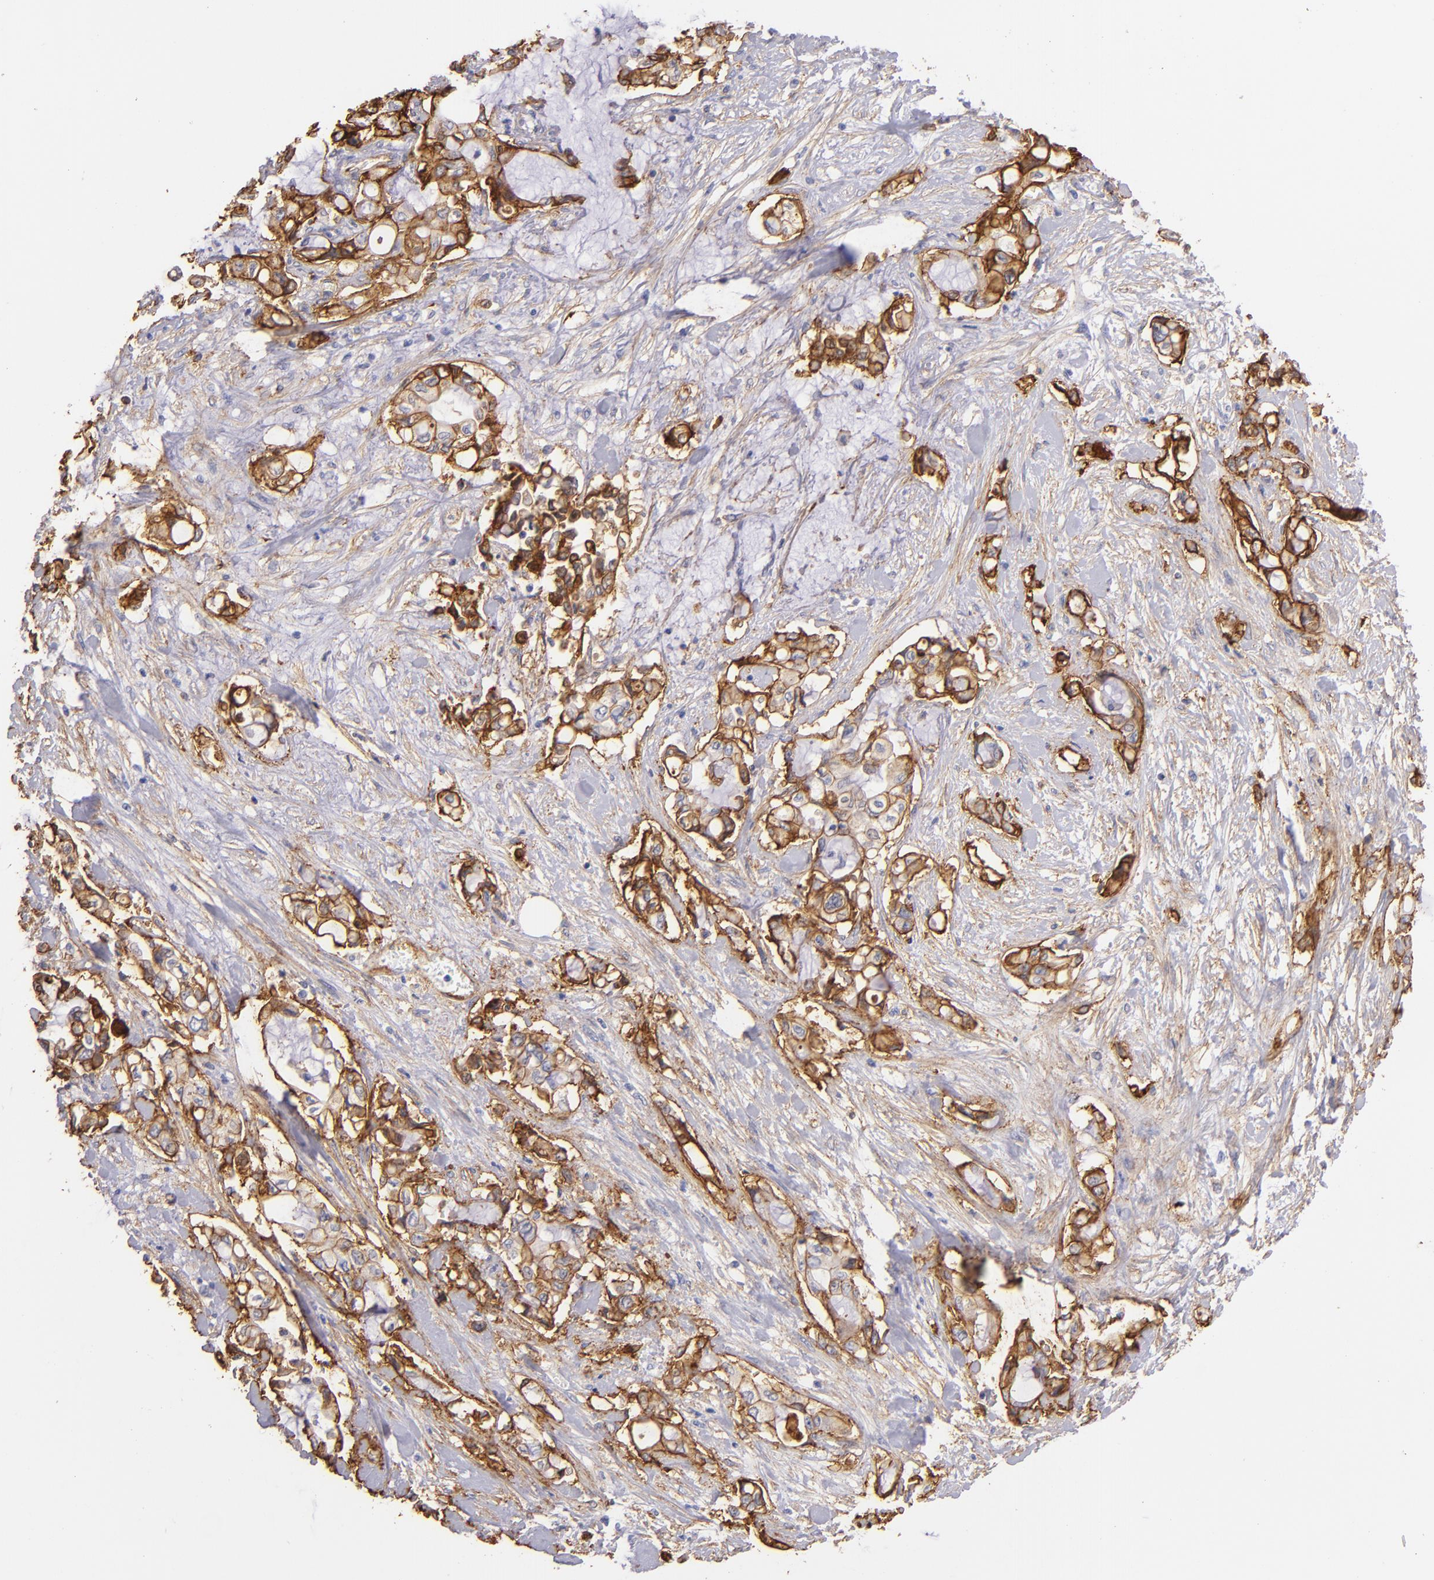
{"staining": {"intensity": "moderate", "quantity": ">75%", "location": "cytoplasmic/membranous"}, "tissue": "pancreatic cancer", "cell_type": "Tumor cells", "image_type": "cancer", "snomed": [{"axis": "morphology", "description": "Adenocarcinoma, NOS"}, {"axis": "topography", "description": "Pancreas"}], "caption": "Tumor cells reveal moderate cytoplasmic/membranous staining in approximately >75% of cells in pancreatic adenocarcinoma.", "gene": "CD151", "patient": {"sex": "female", "age": 70}}